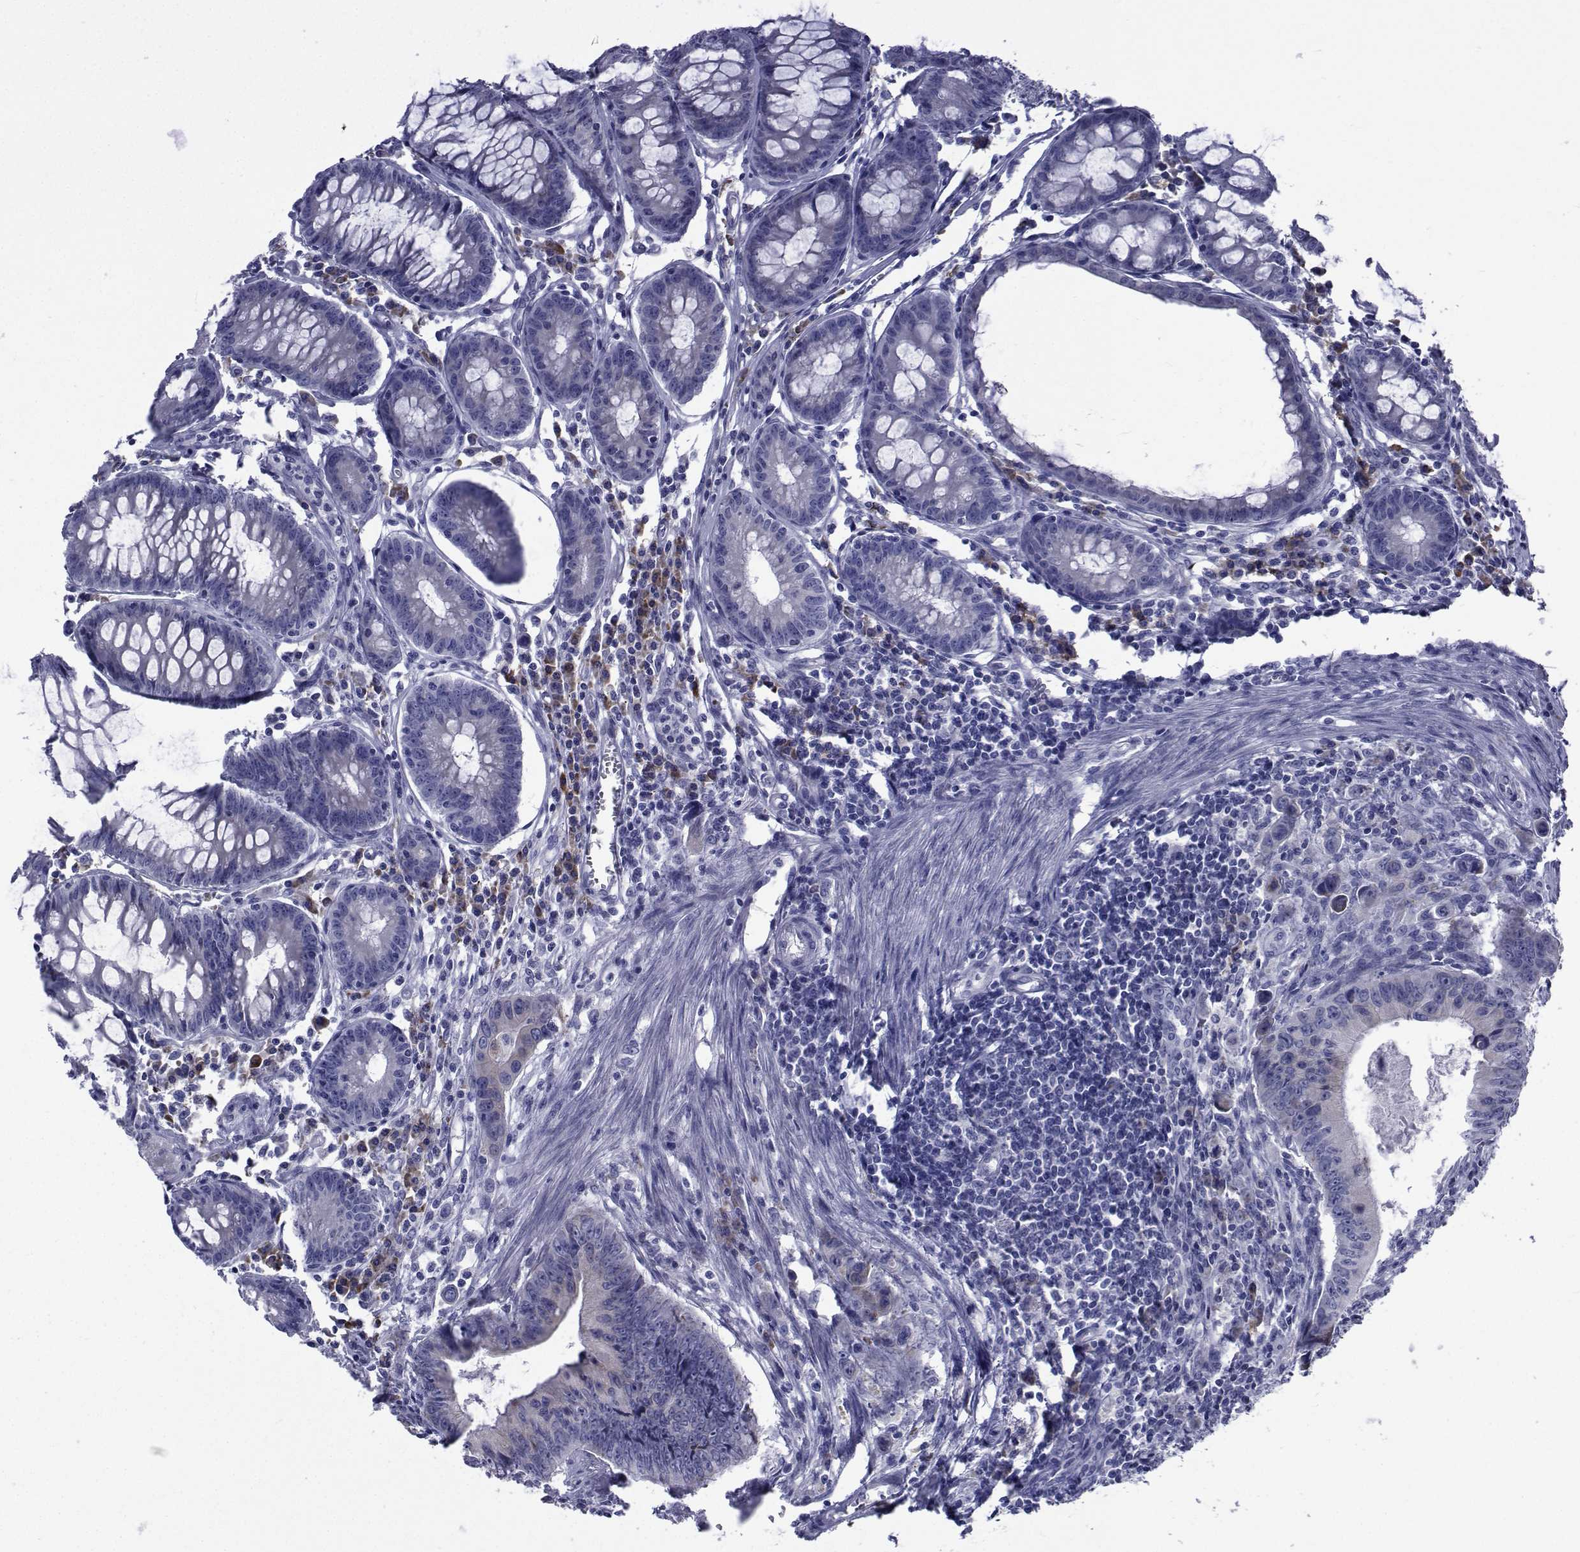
{"staining": {"intensity": "moderate", "quantity": "<25%", "location": "cytoplasmic/membranous"}, "tissue": "colorectal cancer", "cell_type": "Tumor cells", "image_type": "cancer", "snomed": [{"axis": "morphology", "description": "Adenocarcinoma, NOS"}, {"axis": "topography", "description": "Colon"}], "caption": "A high-resolution photomicrograph shows immunohistochemistry (IHC) staining of colorectal cancer (adenocarcinoma), which reveals moderate cytoplasmic/membranous expression in about <25% of tumor cells.", "gene": "ROPN1", "patient": {"sex": "female", "age": 87}}